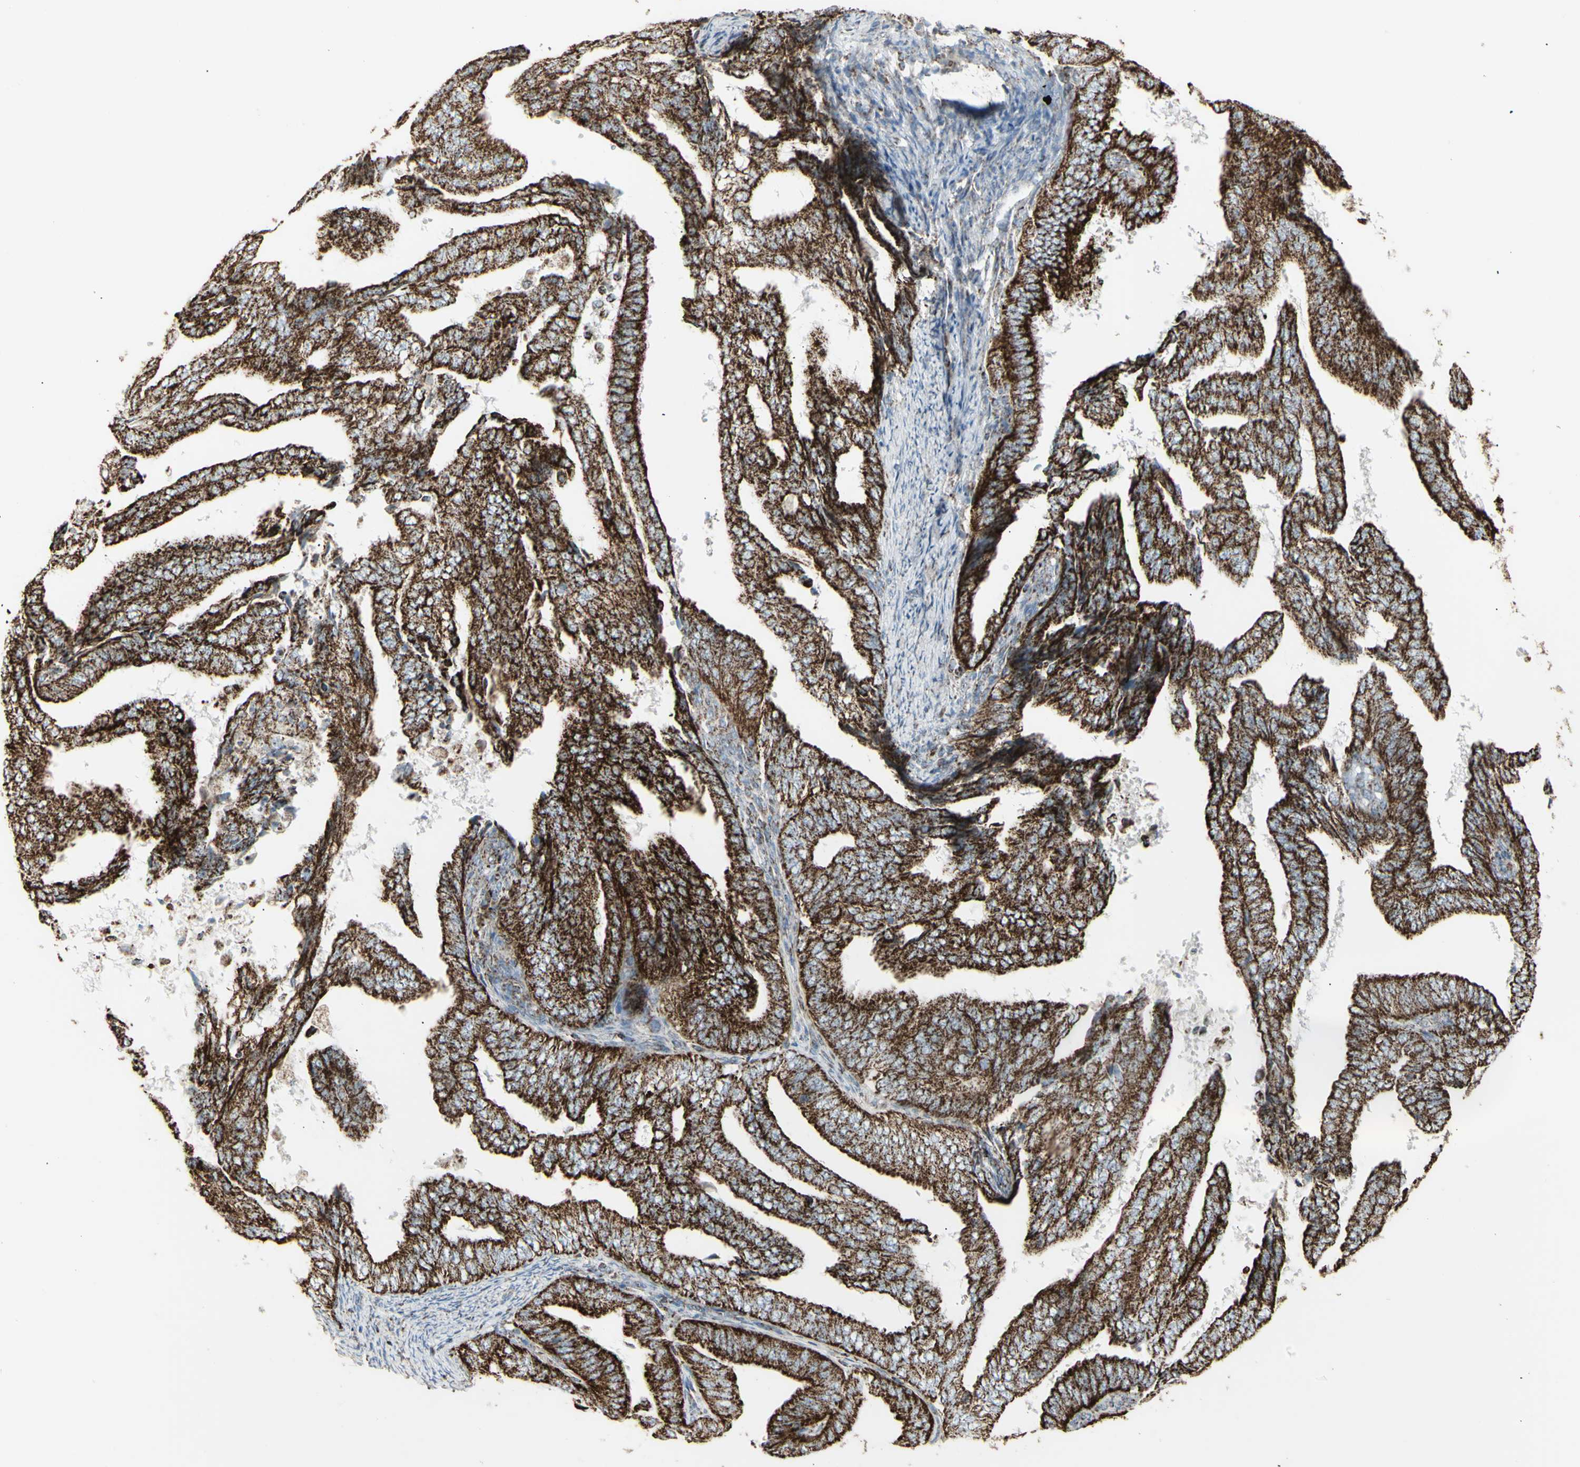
{"staining": {"intensity": "strong", "quantity": ">75%", "location": "cytoplasmic/membranous"}, "tissue": "endometrial cancer", "cell_type": "Tumor cells", "image_type": "cancer", "snomed": [{"axis": "morphology", "description": "Adenocarcinoma, NOS"}, {"axis": "topography", "description": "Endometrium"}], "caption": "A high amount of strong cytoplasmic/membranous positivity is seen in approximately >75% of tumor cells in adenocarcinoma (endometrial) tissue. The protein is stained brown, and the nuclei are stained in blue (DAB (3,3'-diaminobenzidine) IHC with brightfield microscopy, high magnification).", "gene": "PLGRKT", "patient": {"sex": "female", "age": 58}}